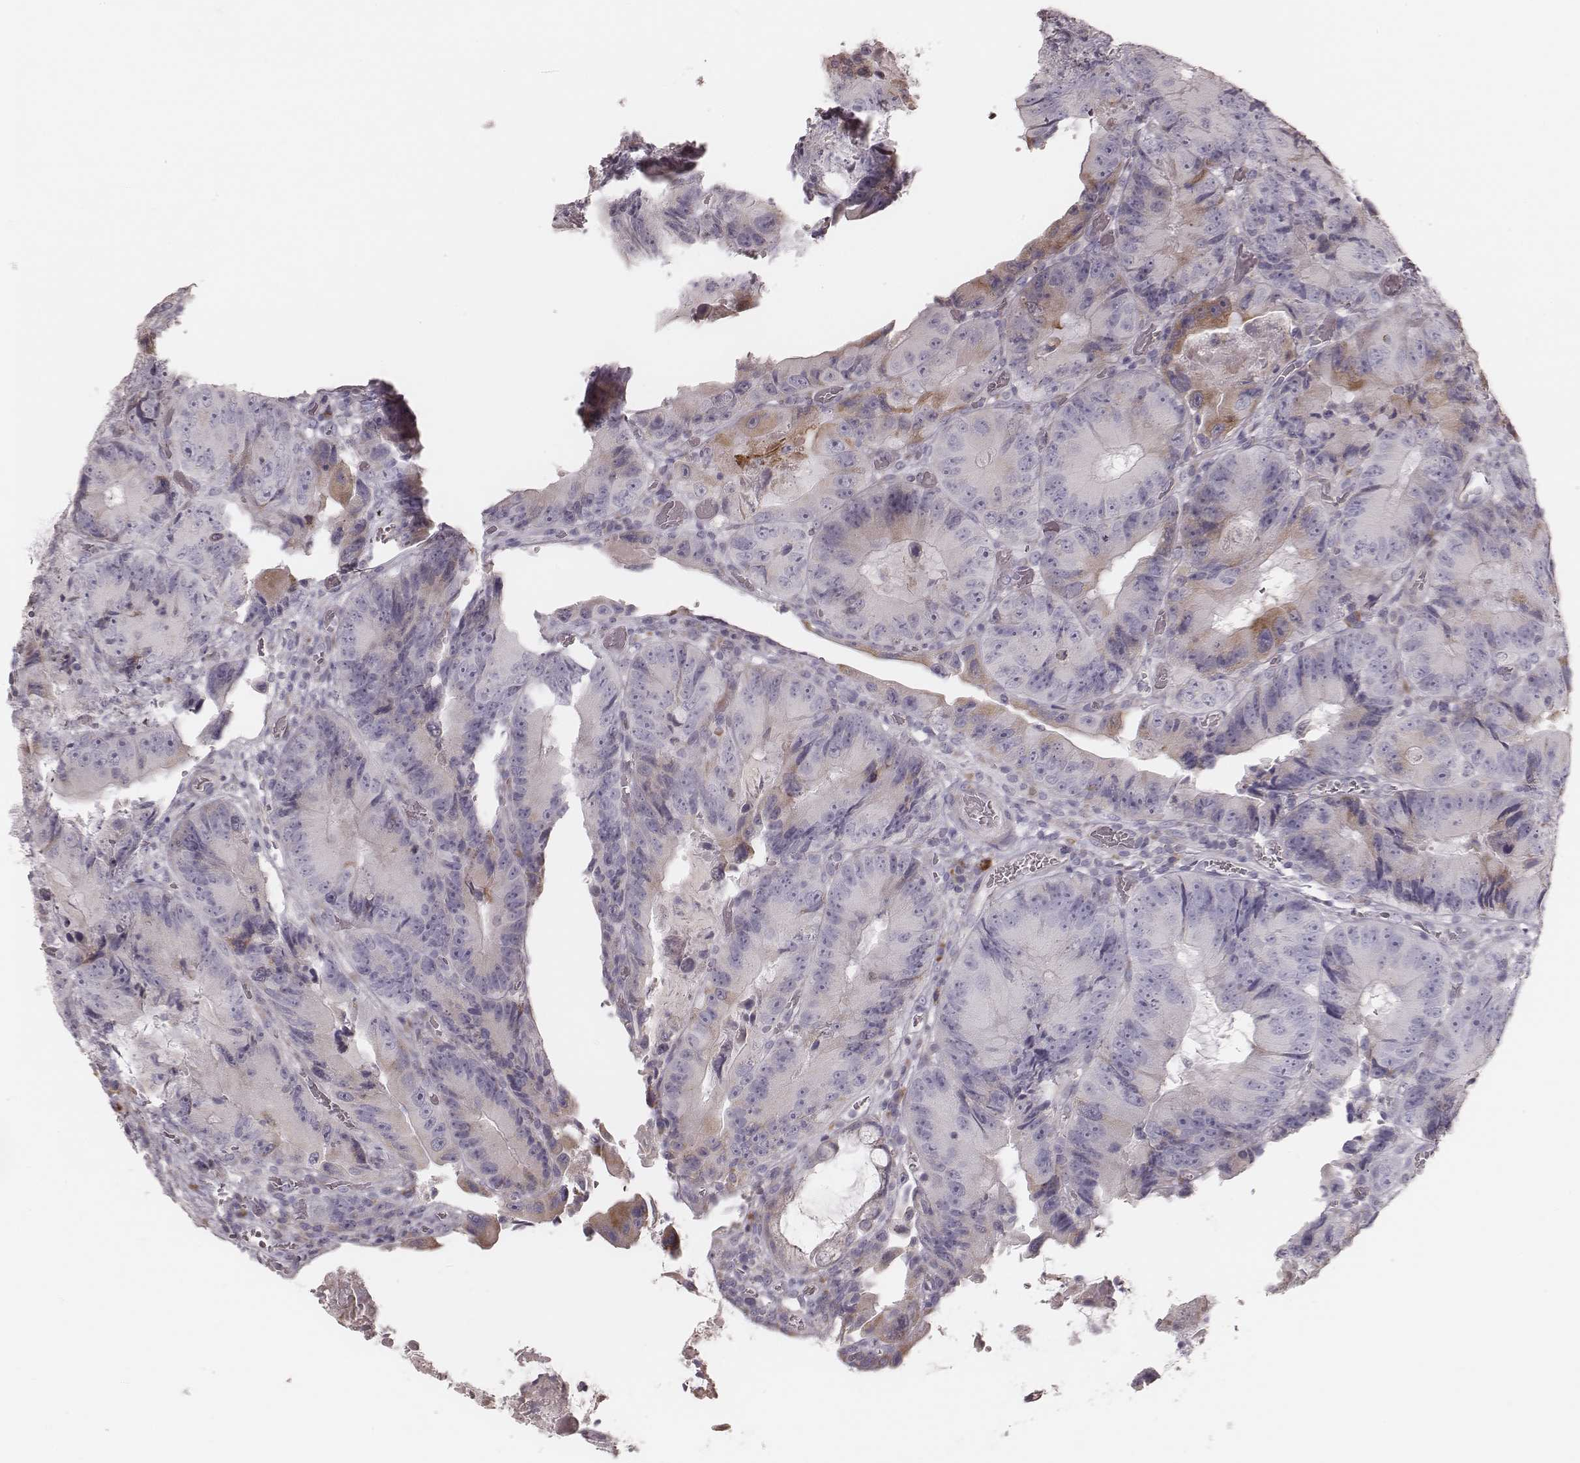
{"staining": {"intensity": "negative", "quantity": "none", "location": "none"}, "tissue": "colorectal cancer", "cell_type": "Tumor cells", "image_type": "cancer", "snomed": [{"axis": "morphology", "description": "Adenocarcinoma, NOS"}, {"axis": "topography", "description": "Colon"}], "caption": "Colorectal cancer (adenocarcinoma) stained for a protein using IHC shows no positivity tumor cells.", "gene": "KIF5C", "patient": {"sex": "female", "age": 86}}